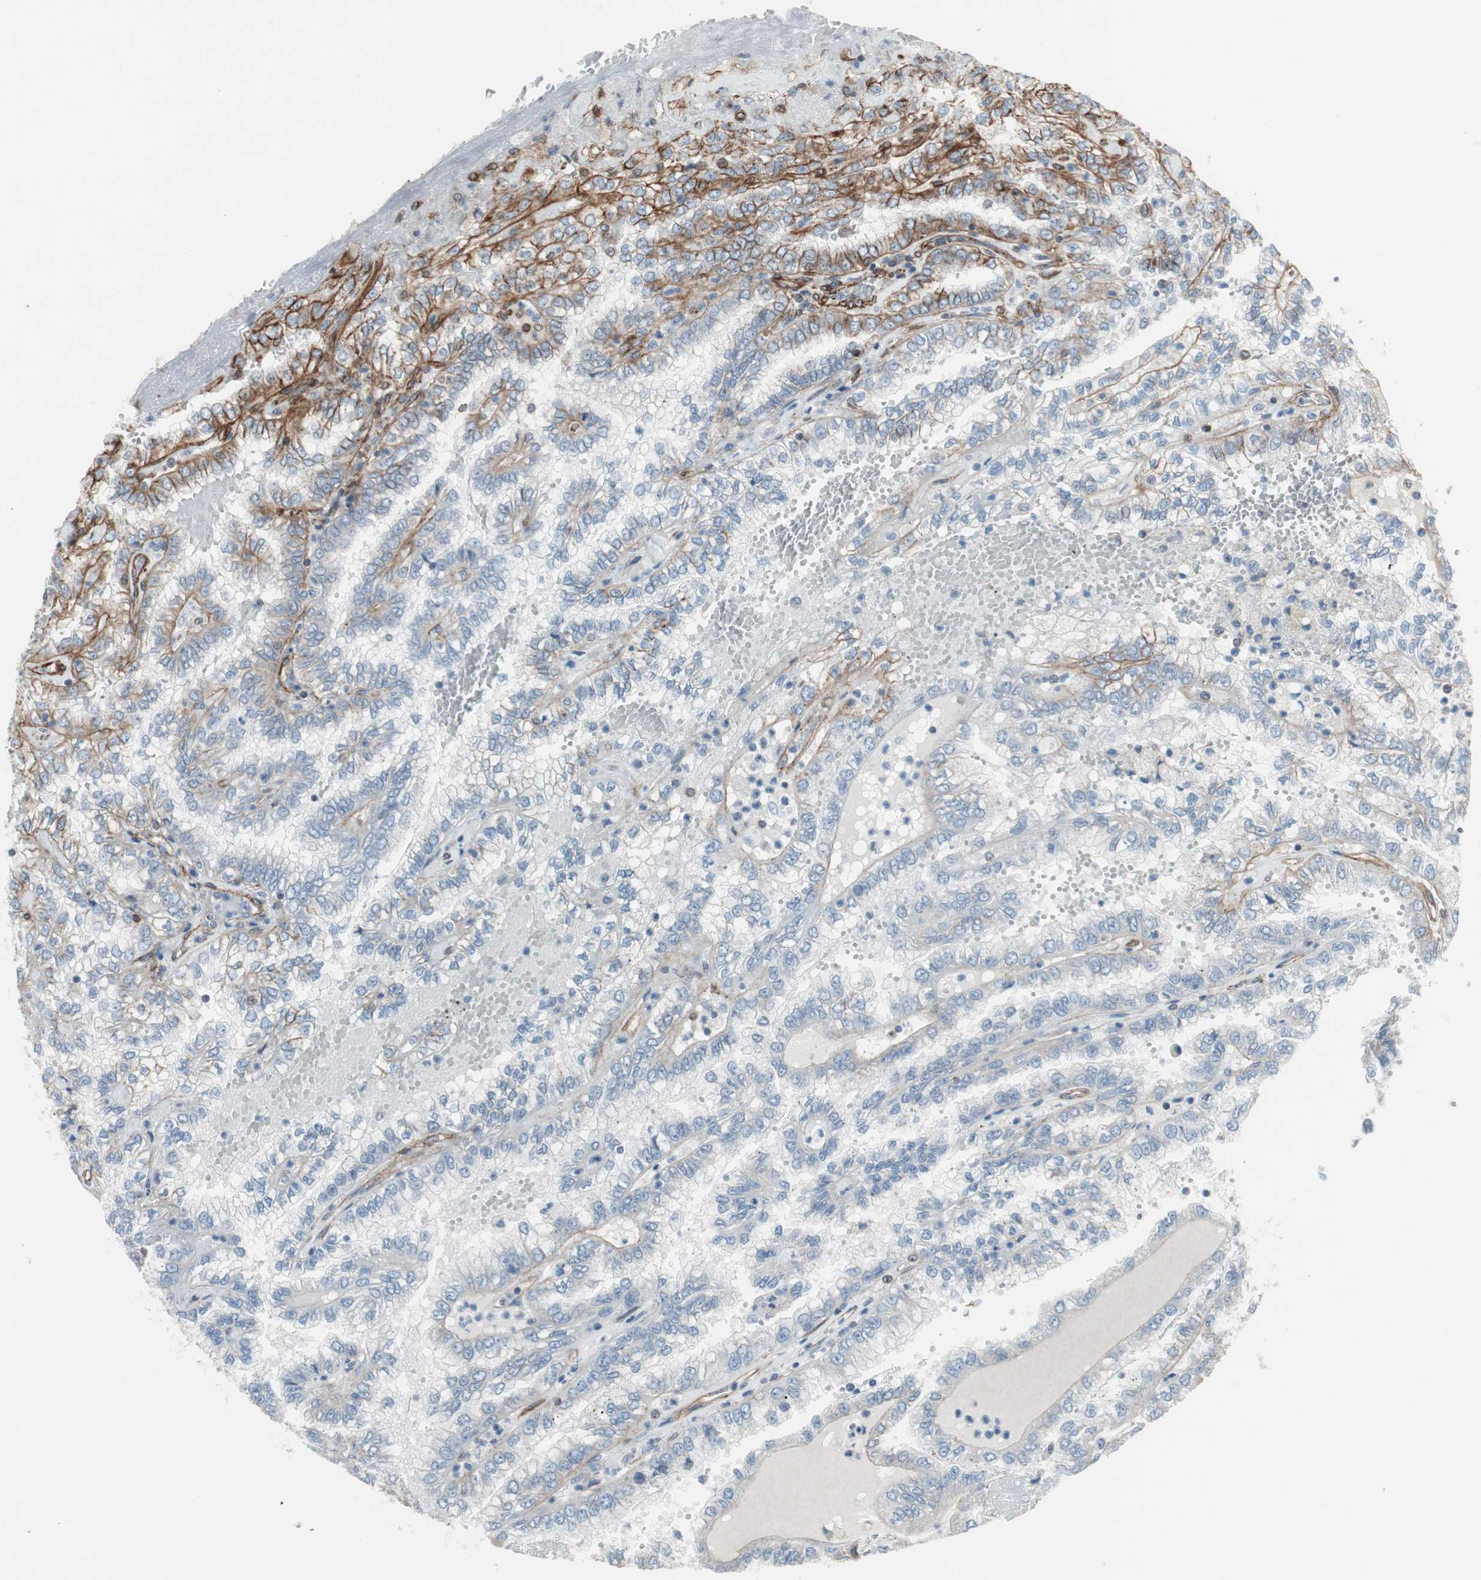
{"staining": {"intensity": "strong", "quantity": "<25%", "location": "cytoplasmic/membranous"}, "tissue": "renal cancer", "cell_type": "Tumor cells", "image_type": "cancer", "snomed": [{"axis": "morphology", "description": "Inflammation, NOS"}, {"axis": "morphology", "description": "Adenocarcinoma, NOS"}, {"axis": "topography", "description": "Kidney"}], "caption": "A histopathology image of renal cancer (adenocarcinoma) stained for a protein reveals strong cytoplasmic/membranous brown staining in tumor cells.", "gene": "TCTA", "patient": {"sex": "male", "age": 68}}